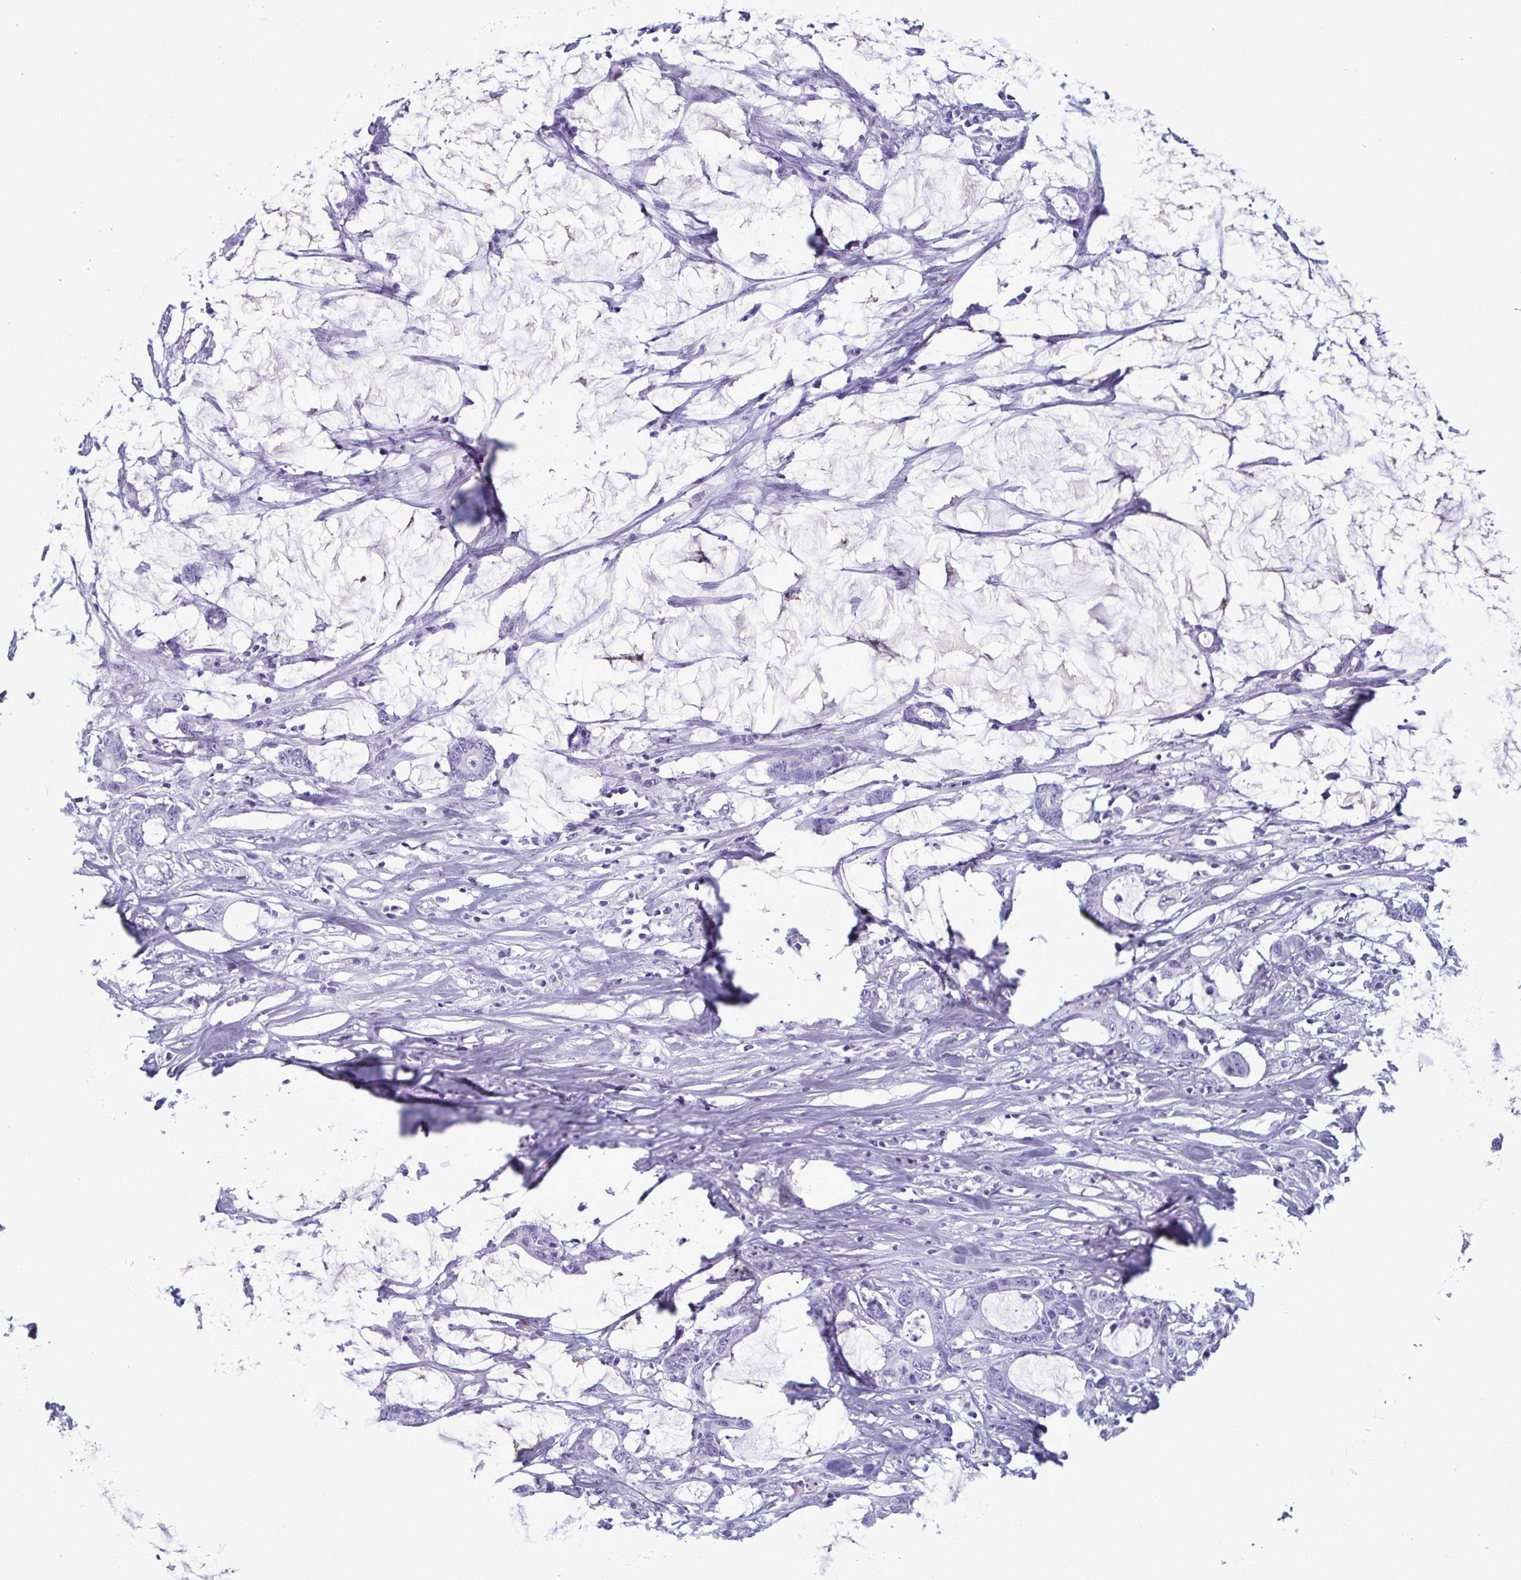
{"staining": {"intensity": "negative", "quantity": "none", "location": "none"}, "tissue": "stomach cancer", "cell_type": "Tumor cells", "image_type": "cancer", "snomed": [{"axis": "morphology", "description": "Adenocarcinoma, NOS"}, {"axis": "topography", "description": "Stomach, upper"}], "caption": "Tumor cells show no significant protein staining in stomach cancer. (DAB immunohistochemistry visualized using brightfield microscopy, high magnification).", "gene": "LTF", "patient": {"sex": "male", "age": 68}}